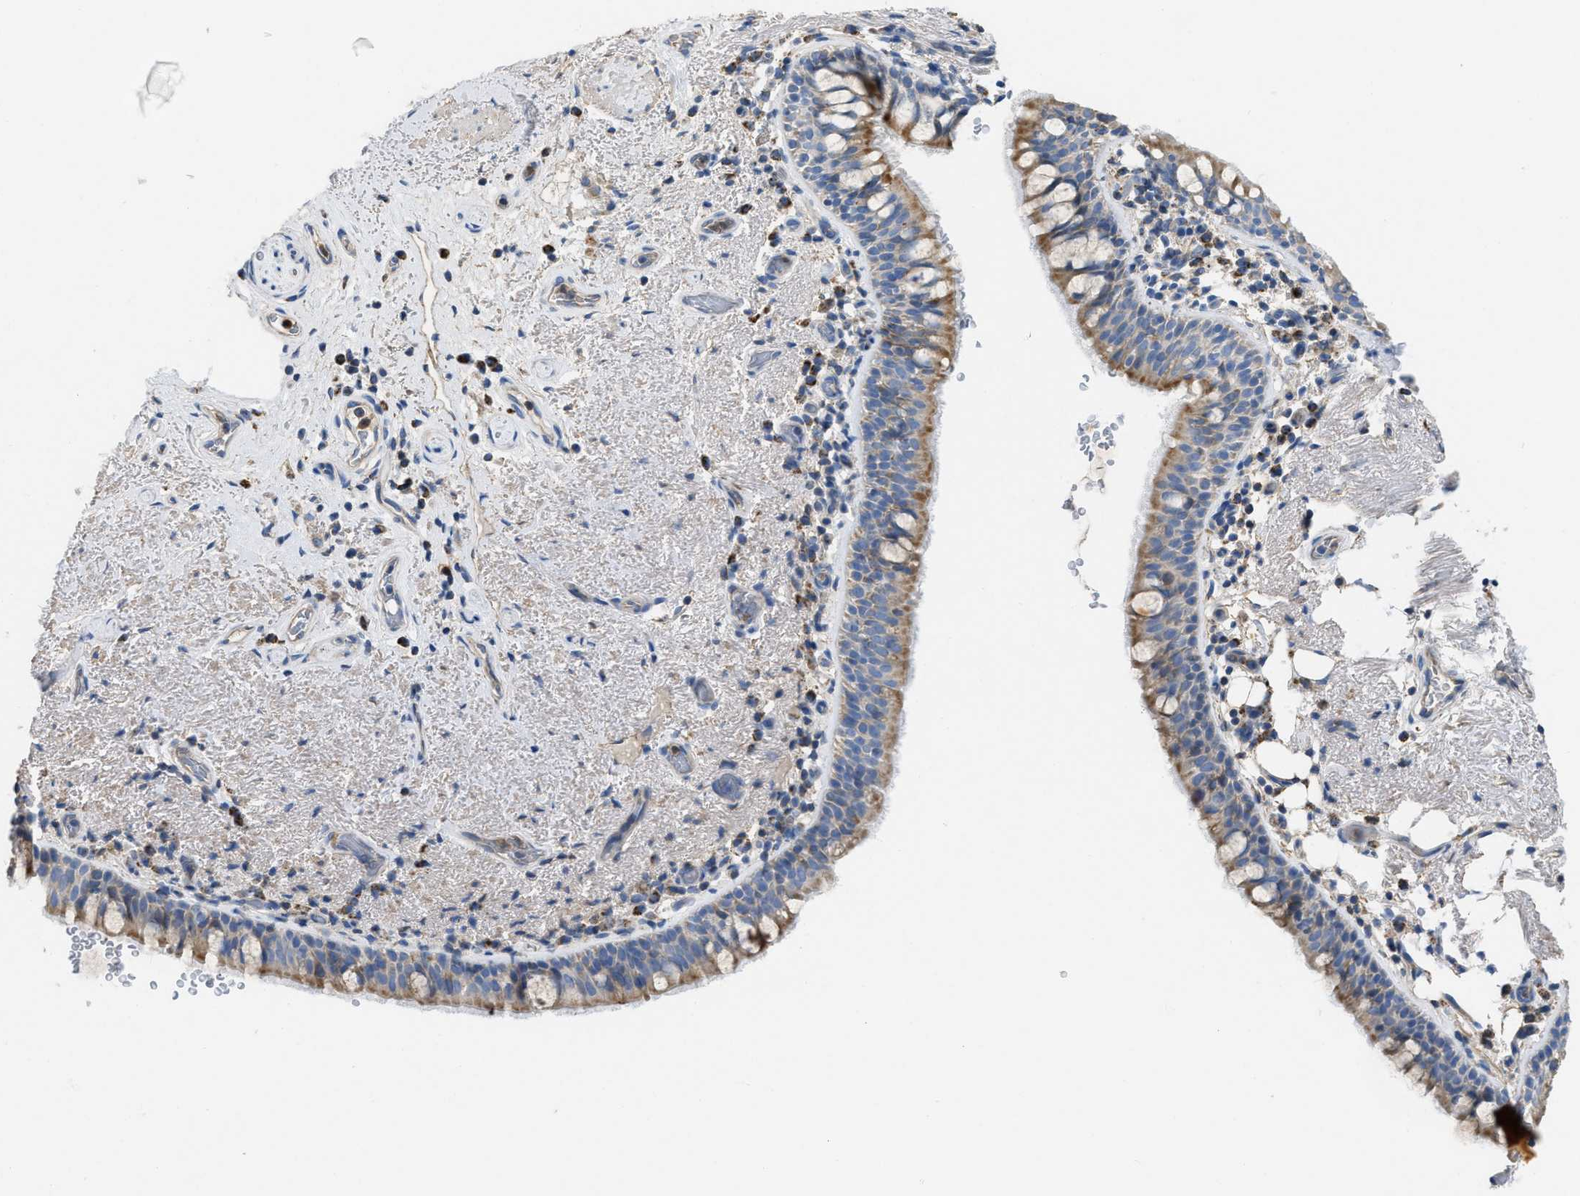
{"staining": {"intensity": "moderate", "quantity": ">75%", "location": "cytoplasmic/membranous"}, "tissue": "bronchus", "cell_type": "Respiratory epithelial cells", "image_type": "normal", "snomed": [{"axis": "morphology", "description": "Normal tissue, NOS"}, {"axis": "morphology", "description": "Inflammation, NOS"}, {"axis": "topography", "description": "Cartilage tissue"}, {"axis": "topography", "description": "Bronchus"}], "caption": "Brown immunohistochemical staining in normal bronchus reveals moderate cytoplasmic/membranous expression in approximately >75% of respiratory epithelial cells.", "gene": "SLC25A13", "patient": {"sex": "male", "age": 77}}